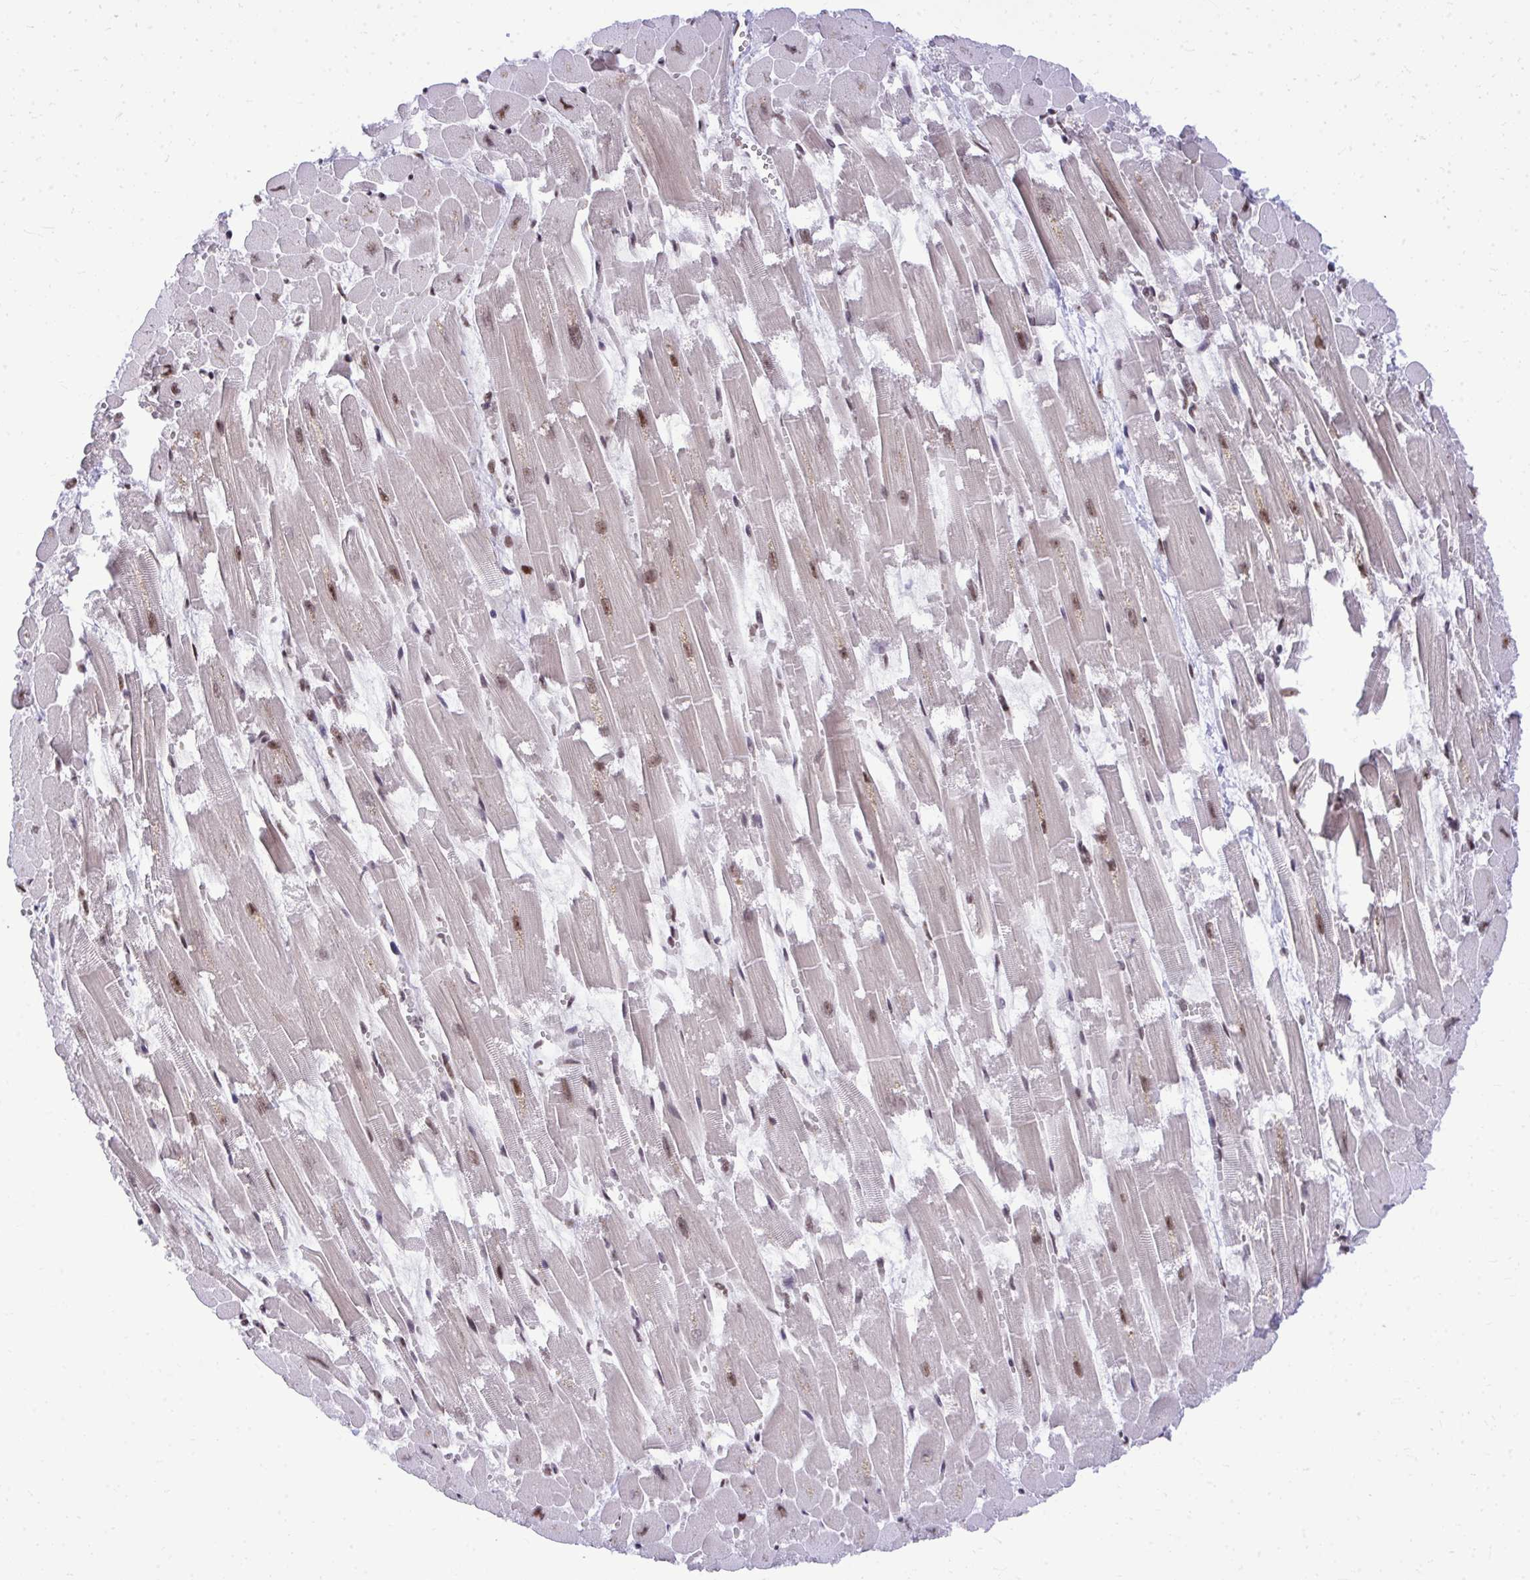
{"staining": {"intensity": "strong", "quantity": ">75%", "location": "nuclear"}, "tissue": "heart muscle", "cell_type": "Cardiomyocytes", "image_type": "normal", "snomed": [{"axis": "morphology", "description": "Normal tissue, NOS"}, {"axis": "topography", "description": "Heart"}], "caption": "Cardiomyocytes display high levels of strong nuclear positivity in approximately >75% of cells in unremarkable human heart muscle. The protein of interest is shown in brown color, while the nuclei are stained blue.", "gene": "PRPF19", "patient": {"sex": "female", "age": 52}}